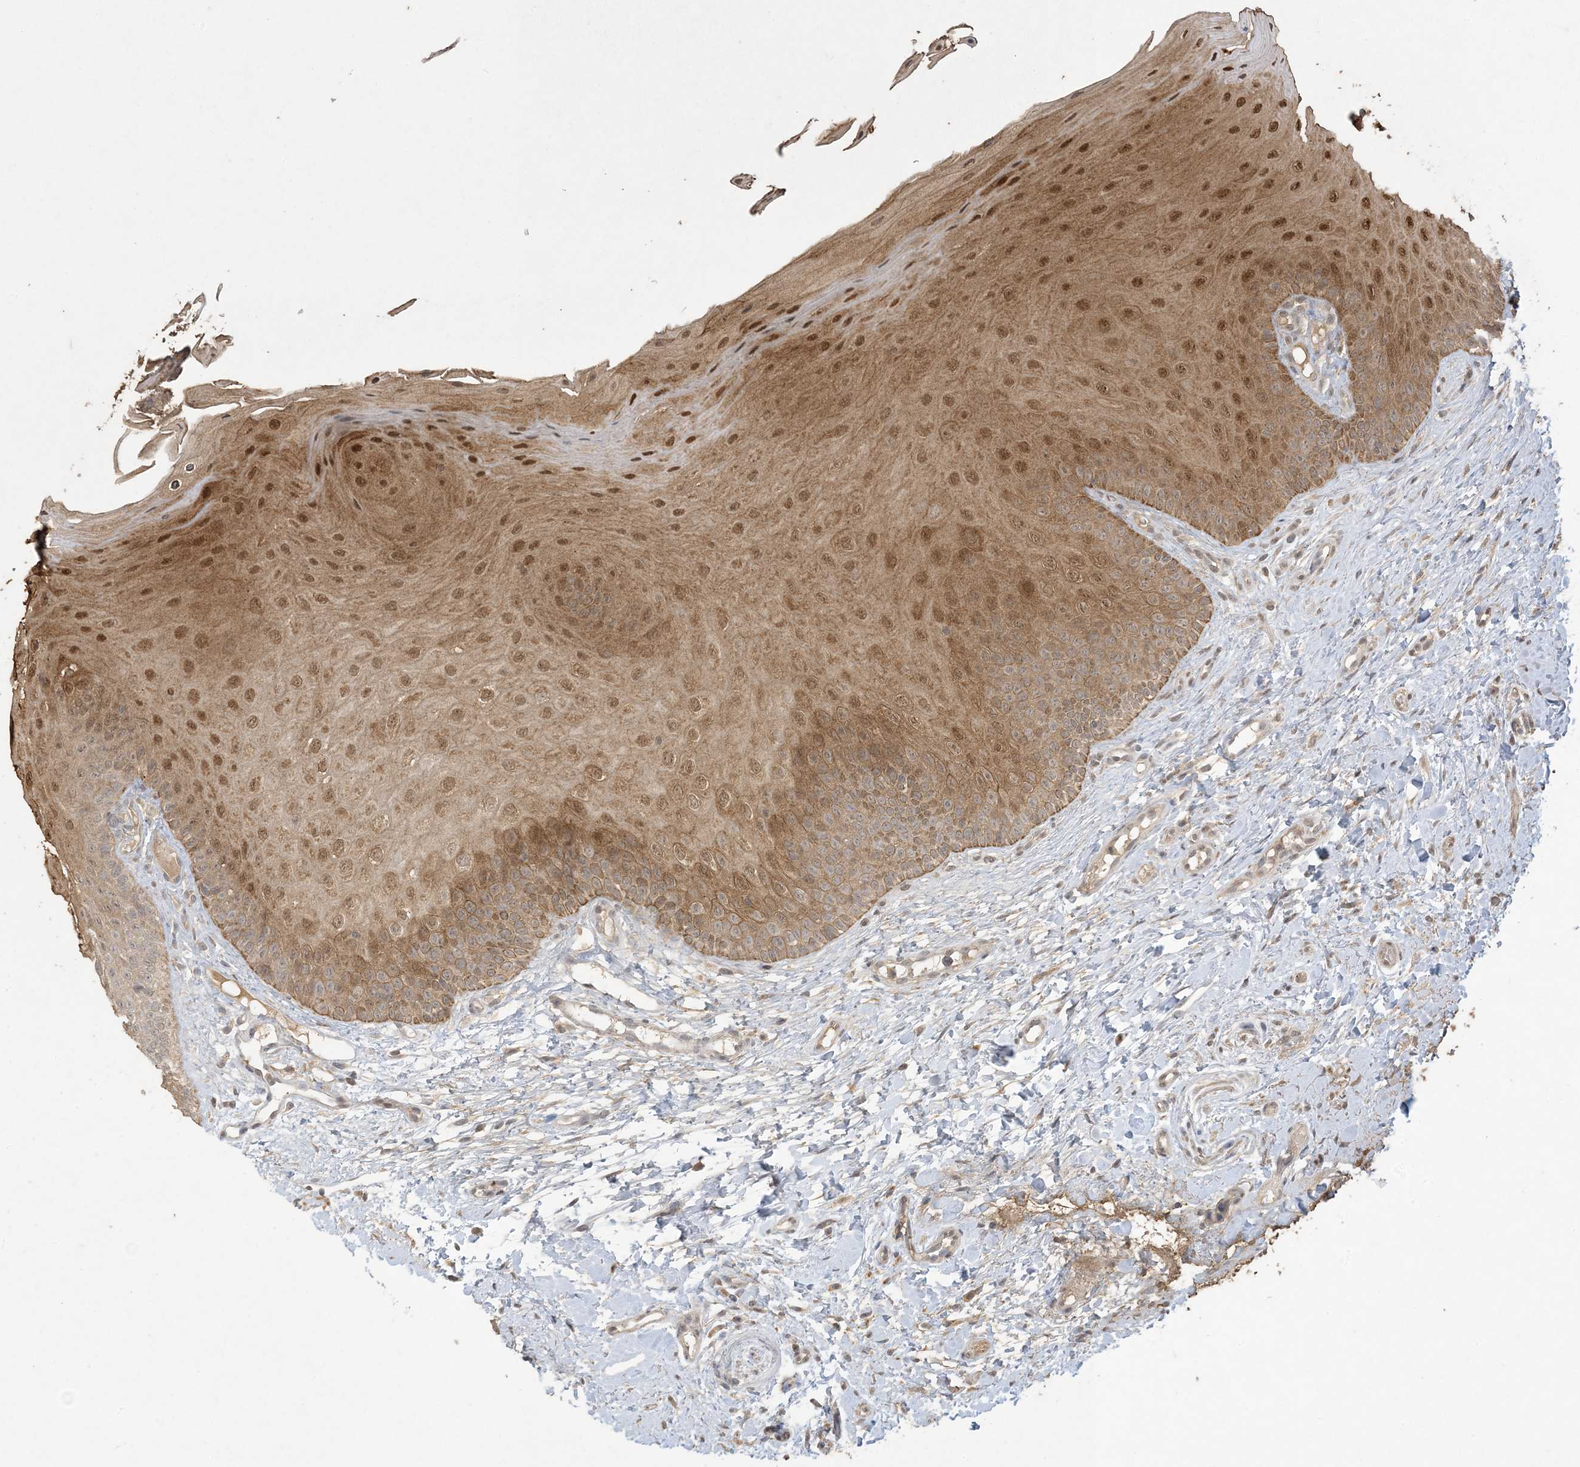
{"staining": {"intensity": "moderate", "quantity": ">75%", "location": "cytoplasmic/membranous,nuclear"}, "tissue": "oral mucosa", "cell_type": "Squamous epithelial cells", "image_type": "normal", "snomed": [{"axis": "morphology", "description": "Normal tissue, NOS"}, {"axis": "topography", "description": "Oral tissue"}], "caption": "Oral mucosa stained with immunohistochemistry (IHC) exhibits moderate cytoplasmic/membranous,nuclear expression in about >75% of squamous epithelial cells.", "gene": "EFCAB8", "patient": {"sex": "female", "age": 68}}